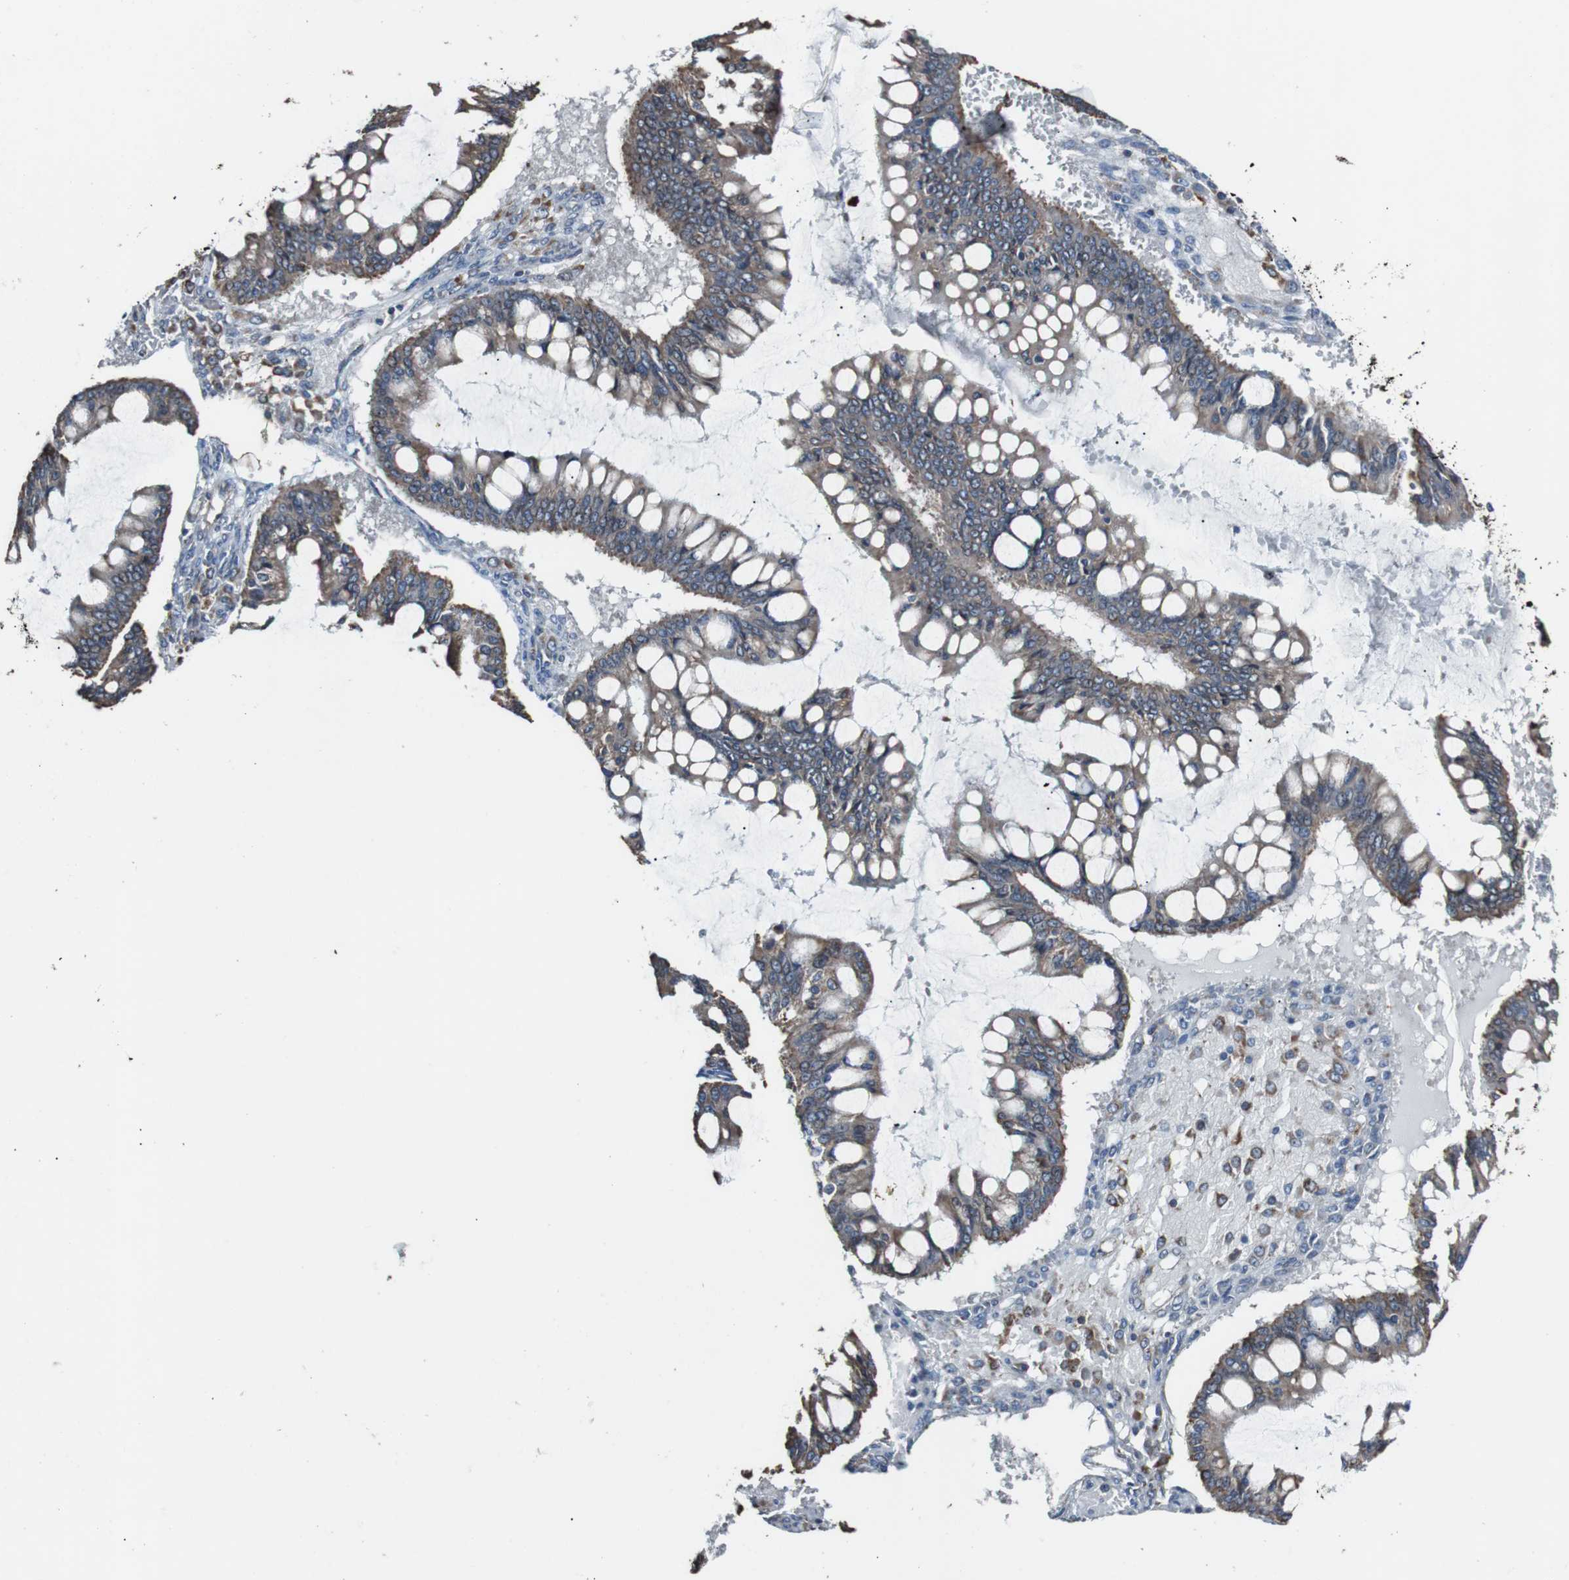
{"staining": {"intensity": "moderate", "quantity": ">75%", "location": "cytoplasmic/membranous"}, "tissue": "ovarian cancer", "cell_type": "Tumor cells", "image_type": "cancer", "snomed": [{"axis": "morphology", "description": "Cystadenocarcinoma, mucinous, NOS"}, {"axis": "topography", "description": "Ovary"}], "caption": "The image displays immunohistochemical staining of mucinous cystadenocarcinoma (ovarian). There is moderate cytoplasmic/membranous expression is seen in about >75% of tumor cells.", "gene": "CISD2", "patient": {"sex": "female", "age": 73}}